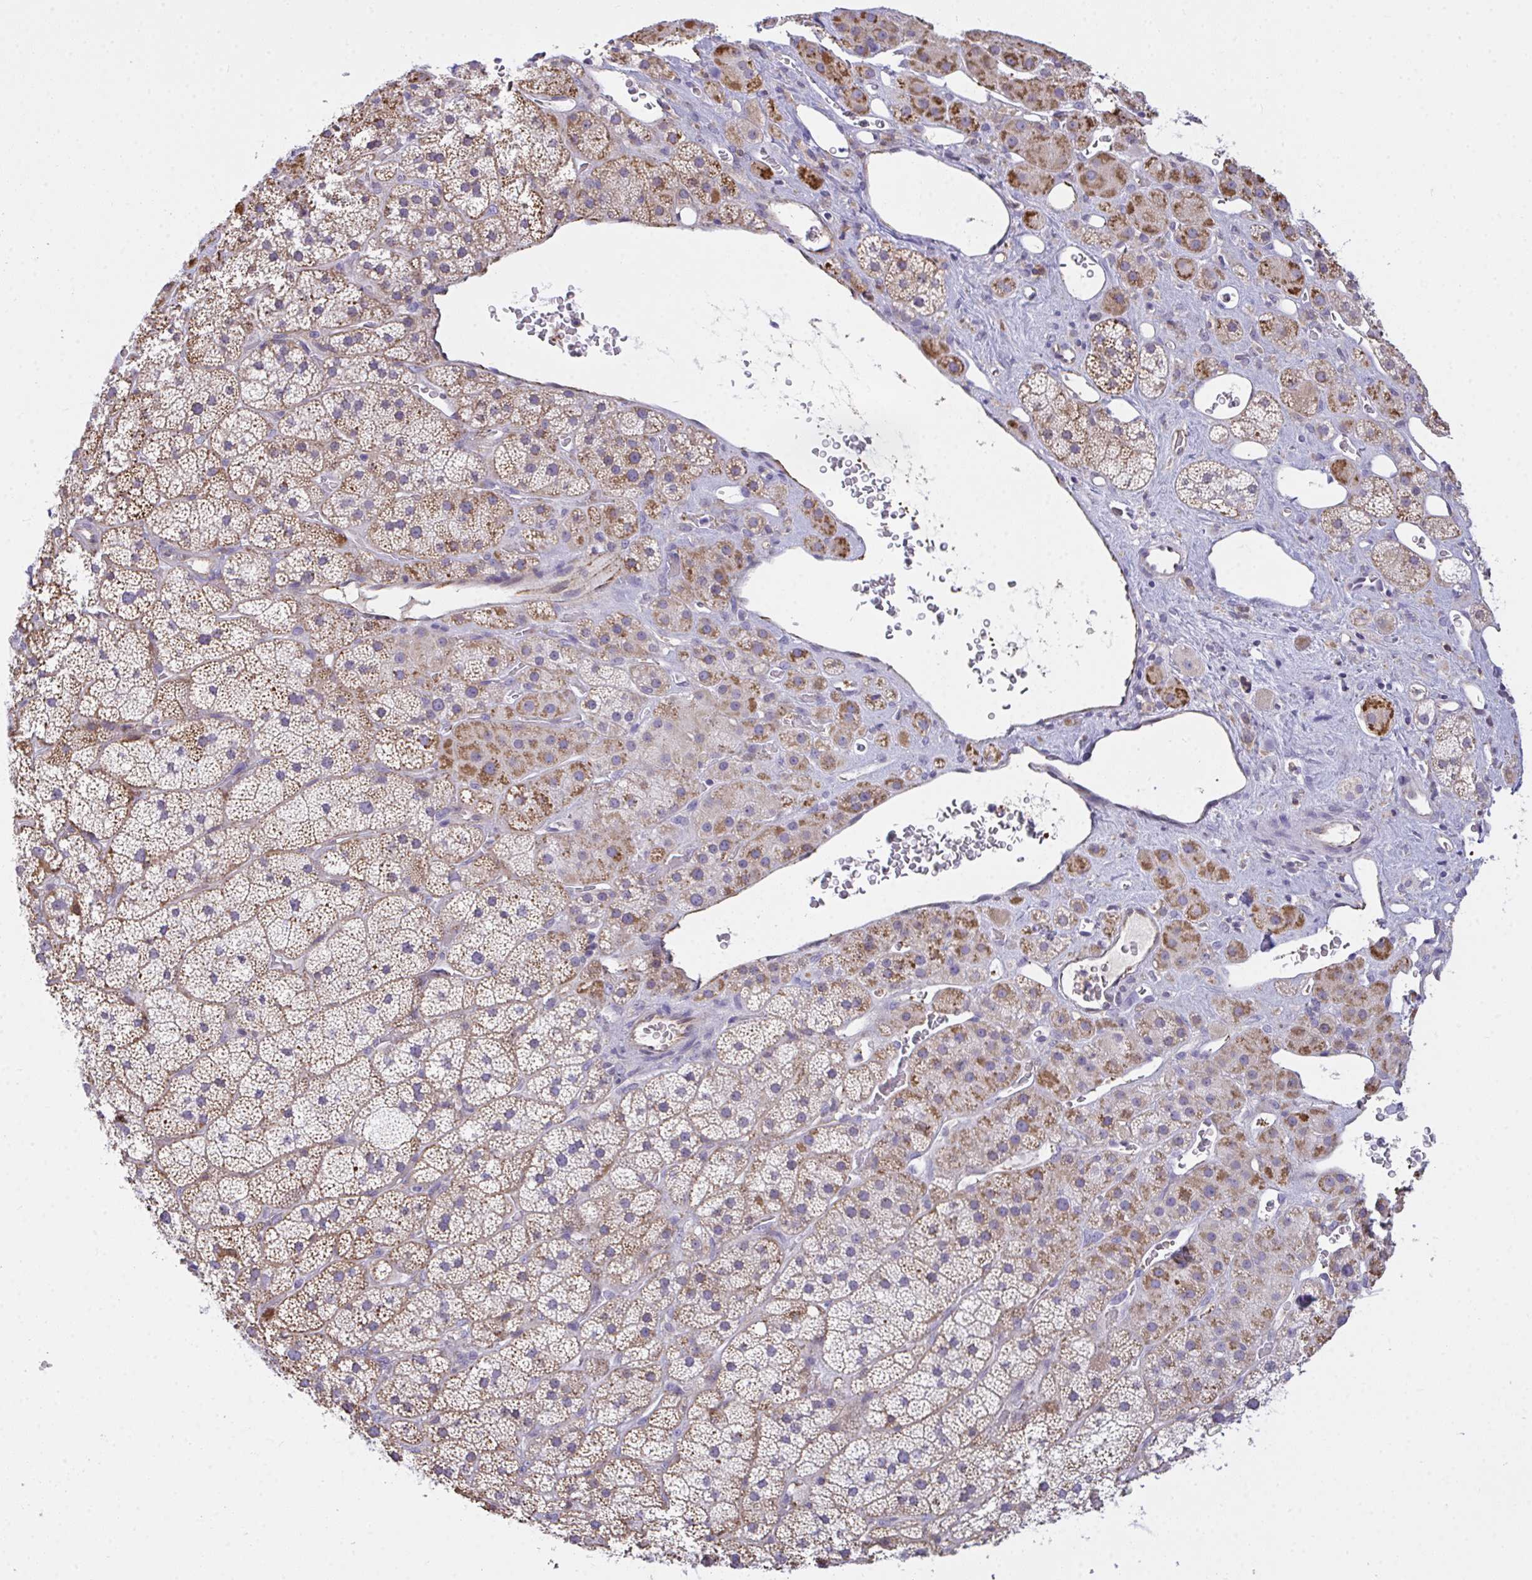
{"staining": {"intensity": "moderate", "quantity": "25%-75%", "location": "cytoplasmic/membranous"}, "tissue": "adrenal gland", "cell_type": "Glandular cells", "image_type": "normal", "snomed": [{"axis": "morphology", "description": "Normal tissue, NOS"}, {"axis": "topography", "description": "Adrenal gland"}], "caption": "Protein staining of unremarkable adrenal gland demonstrates moderate cytoplasmic/membranous positivity in about 25%-75% of glandular cells. (Brightfield microscopy of DAB IHC at high magnification).", "gene": "SEMA6B", "patient": {"sex": "male", "age": 57}}